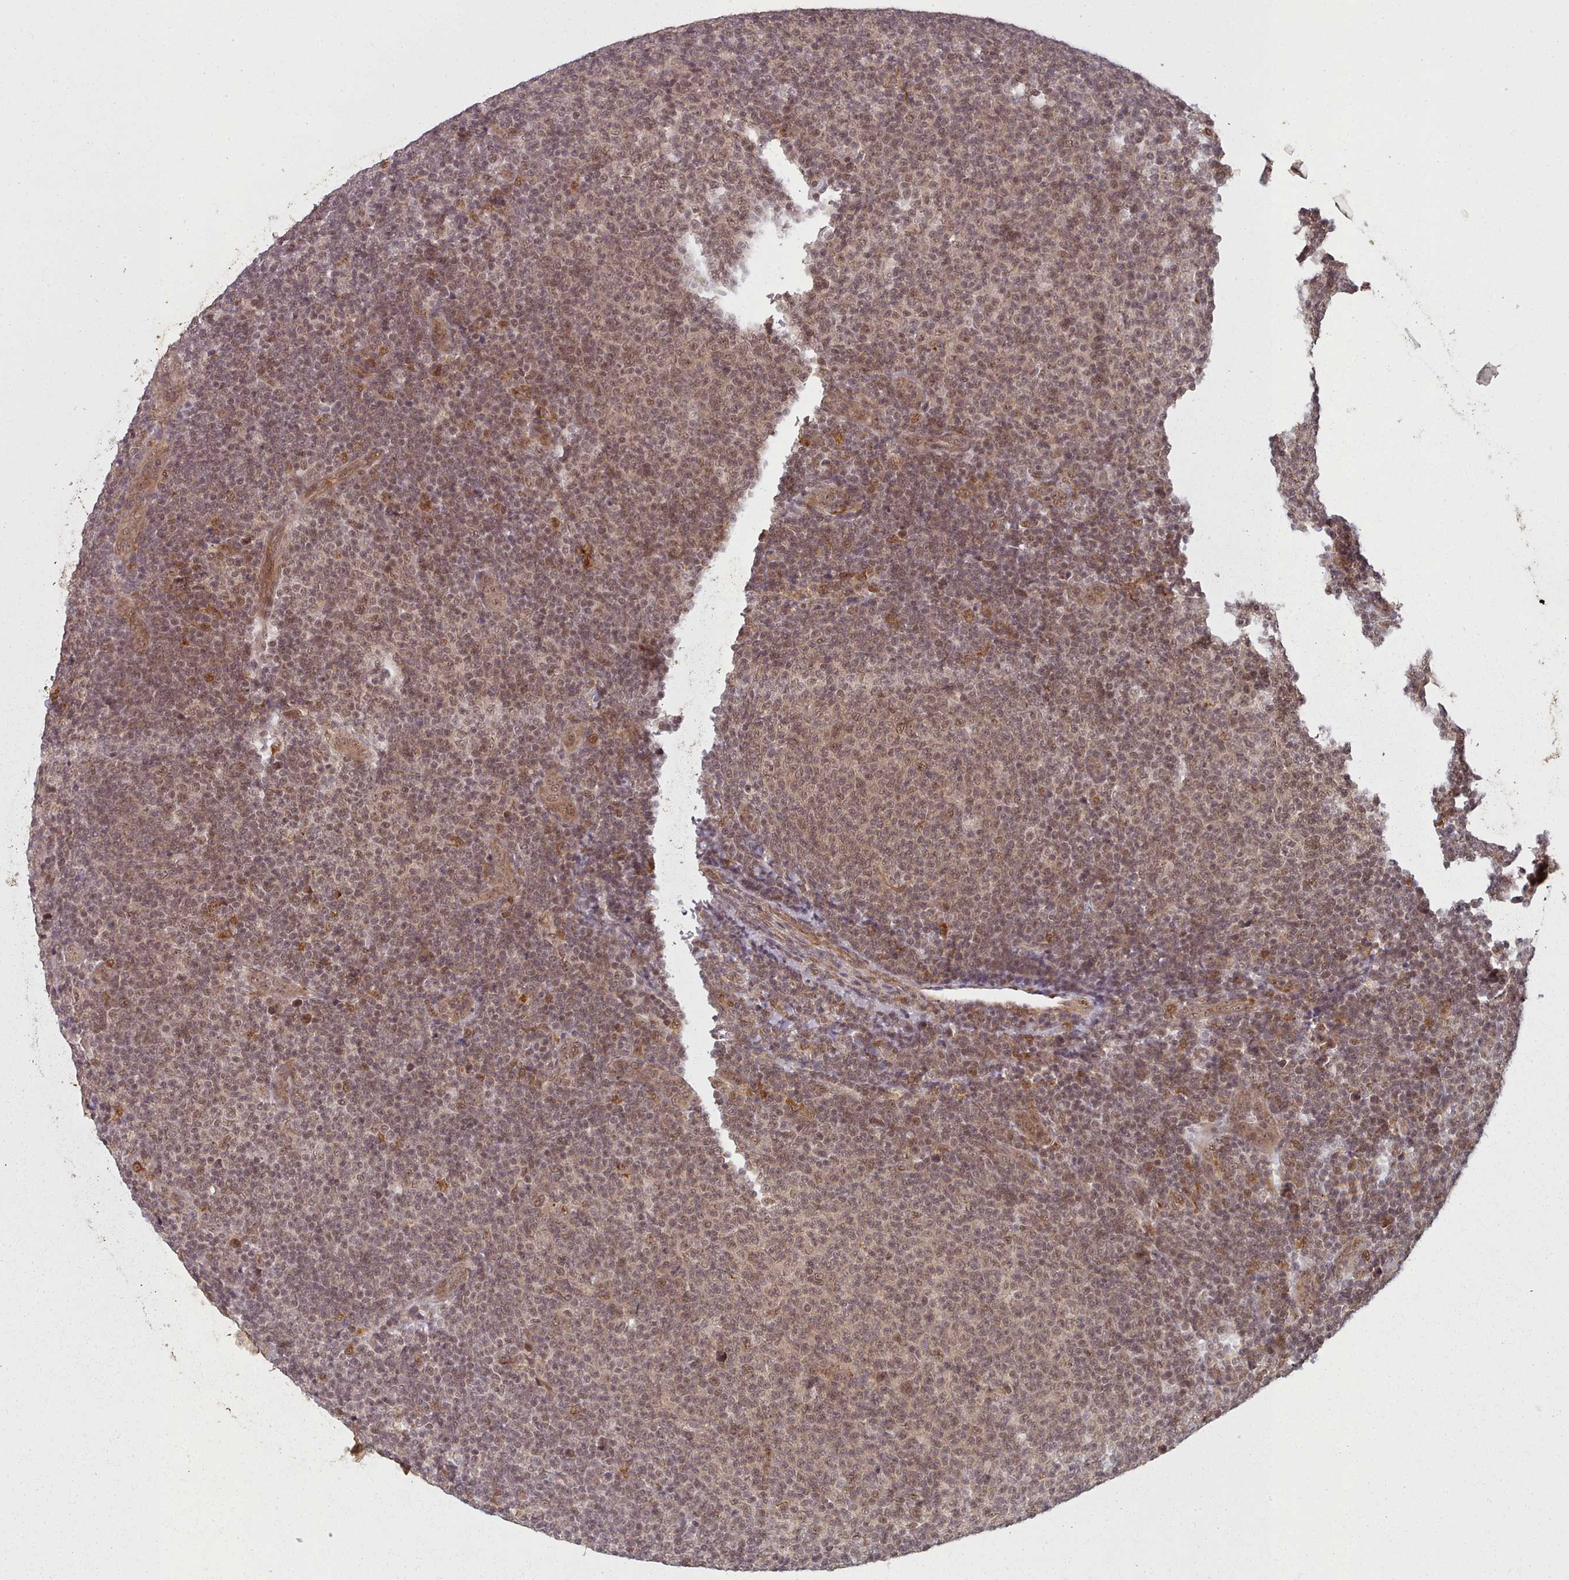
{"staining": {"intensity": "weak", "quantity": ">75%", "location": "cytoplasmic/membranous,nuclear"}, "tissue": "lymphoma", "cell_type": "Tumor cells", "image_type": "cancer", "snomed": [{"axis": "morphology", "description": "Malignant lymphoma, non-Hodgkin's type, Low grade"}, {"axis": "topography", "description": "Lymph node"}], "caption": "Immunohistochemistry (IHC) (DAB (3,3'-diaminobenzidine)) staining of human low-grade malignant lymphoma, non-Hodgkin's type reveals weak cytoplasmic/membranous and nuclear protein expression in about >75% of tumor cells.", "gene": "DHX8", "patient": {"sex": "male", "age": 66}}